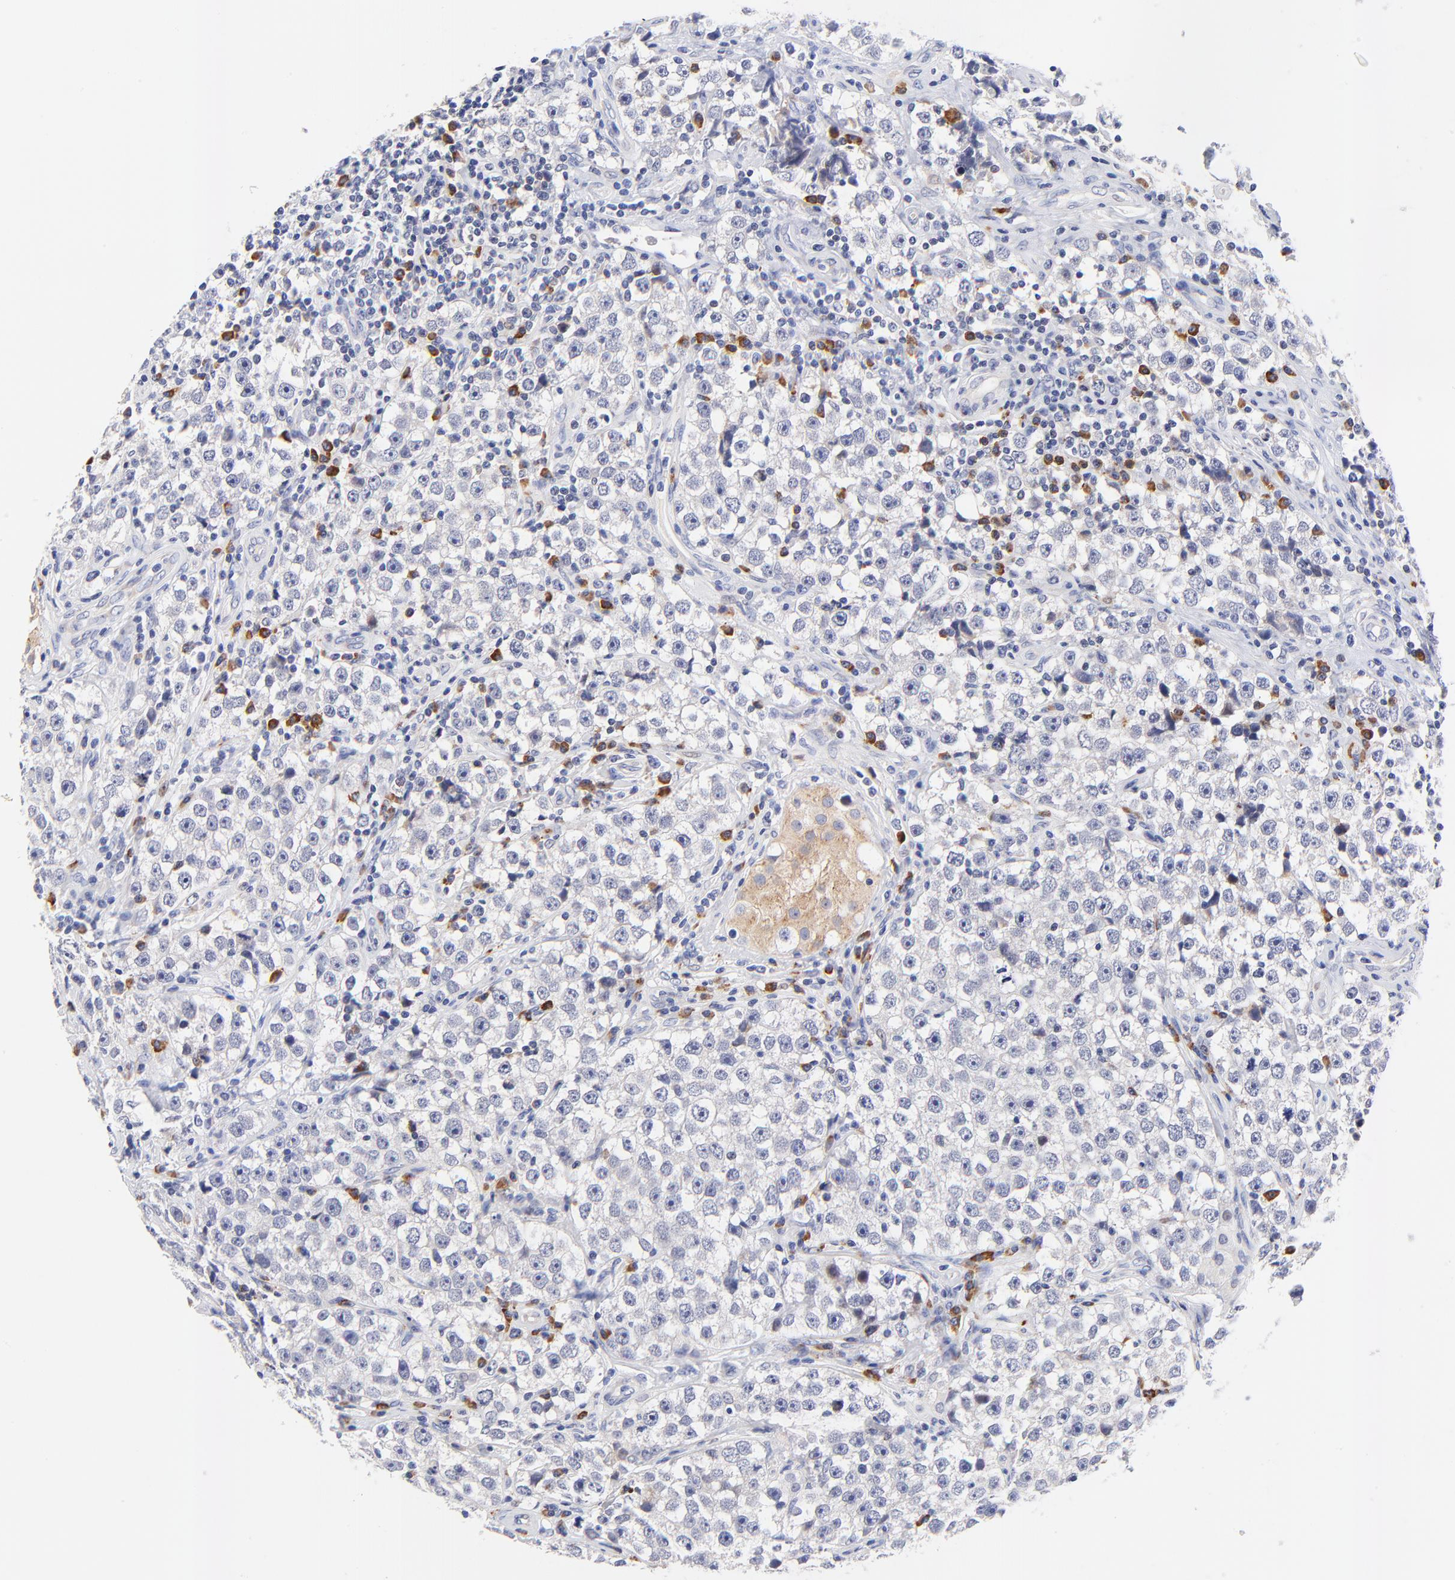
{"staining": {"intensity": "negative", "quantity": "none", "location": "none"}, "tissue": "testis cancer", "cell_type": "Tumor cells", "image_type": "cancer", "snomed": [{"axis": "morphology", "description": "Seminoma, NOS"}, {"axis": "topography", "description": "Testis"}], "caption": "The IHC photomicrograph has no significant expression in tumor cells of testis cancer (seminoma) tissue.", "gene": "AFF2", "patient": {"sex": "male", "age": 32}}